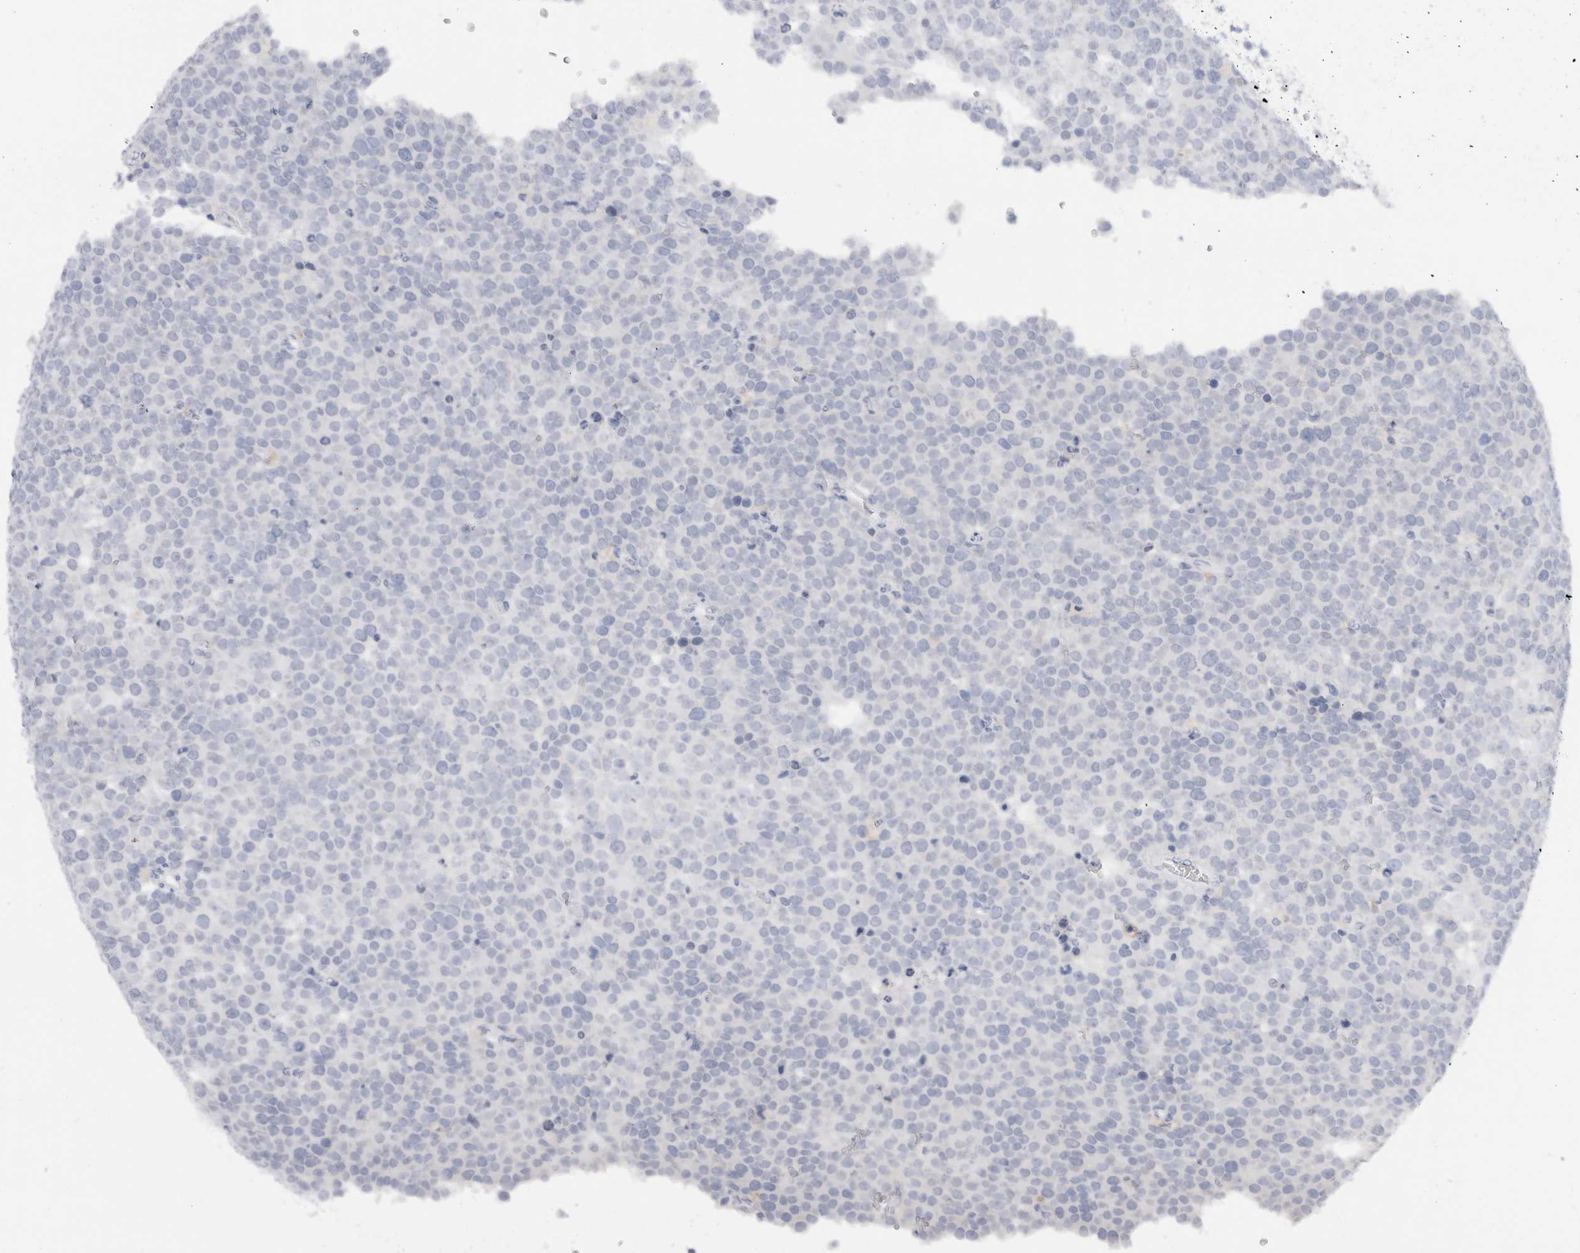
{"staining": {"intensity": "negative", "quantity": "none", "location": "none"}, "tissue": "testis cancer", "cell_type": "Tumor cells", "image_type": "cancer", "snomed": [{"axis": "morphology", "description": "Seminoma, NOS"}, {"axis": "topography", "description": "Testis"}], "caption": "High power microscopy image of an IHC histopathology image of testis cancer (seminoma), revealing no significant positivity in tumor cells.", "gene": "ADAM30", "patient": {"sex": "male", "age": 71}}